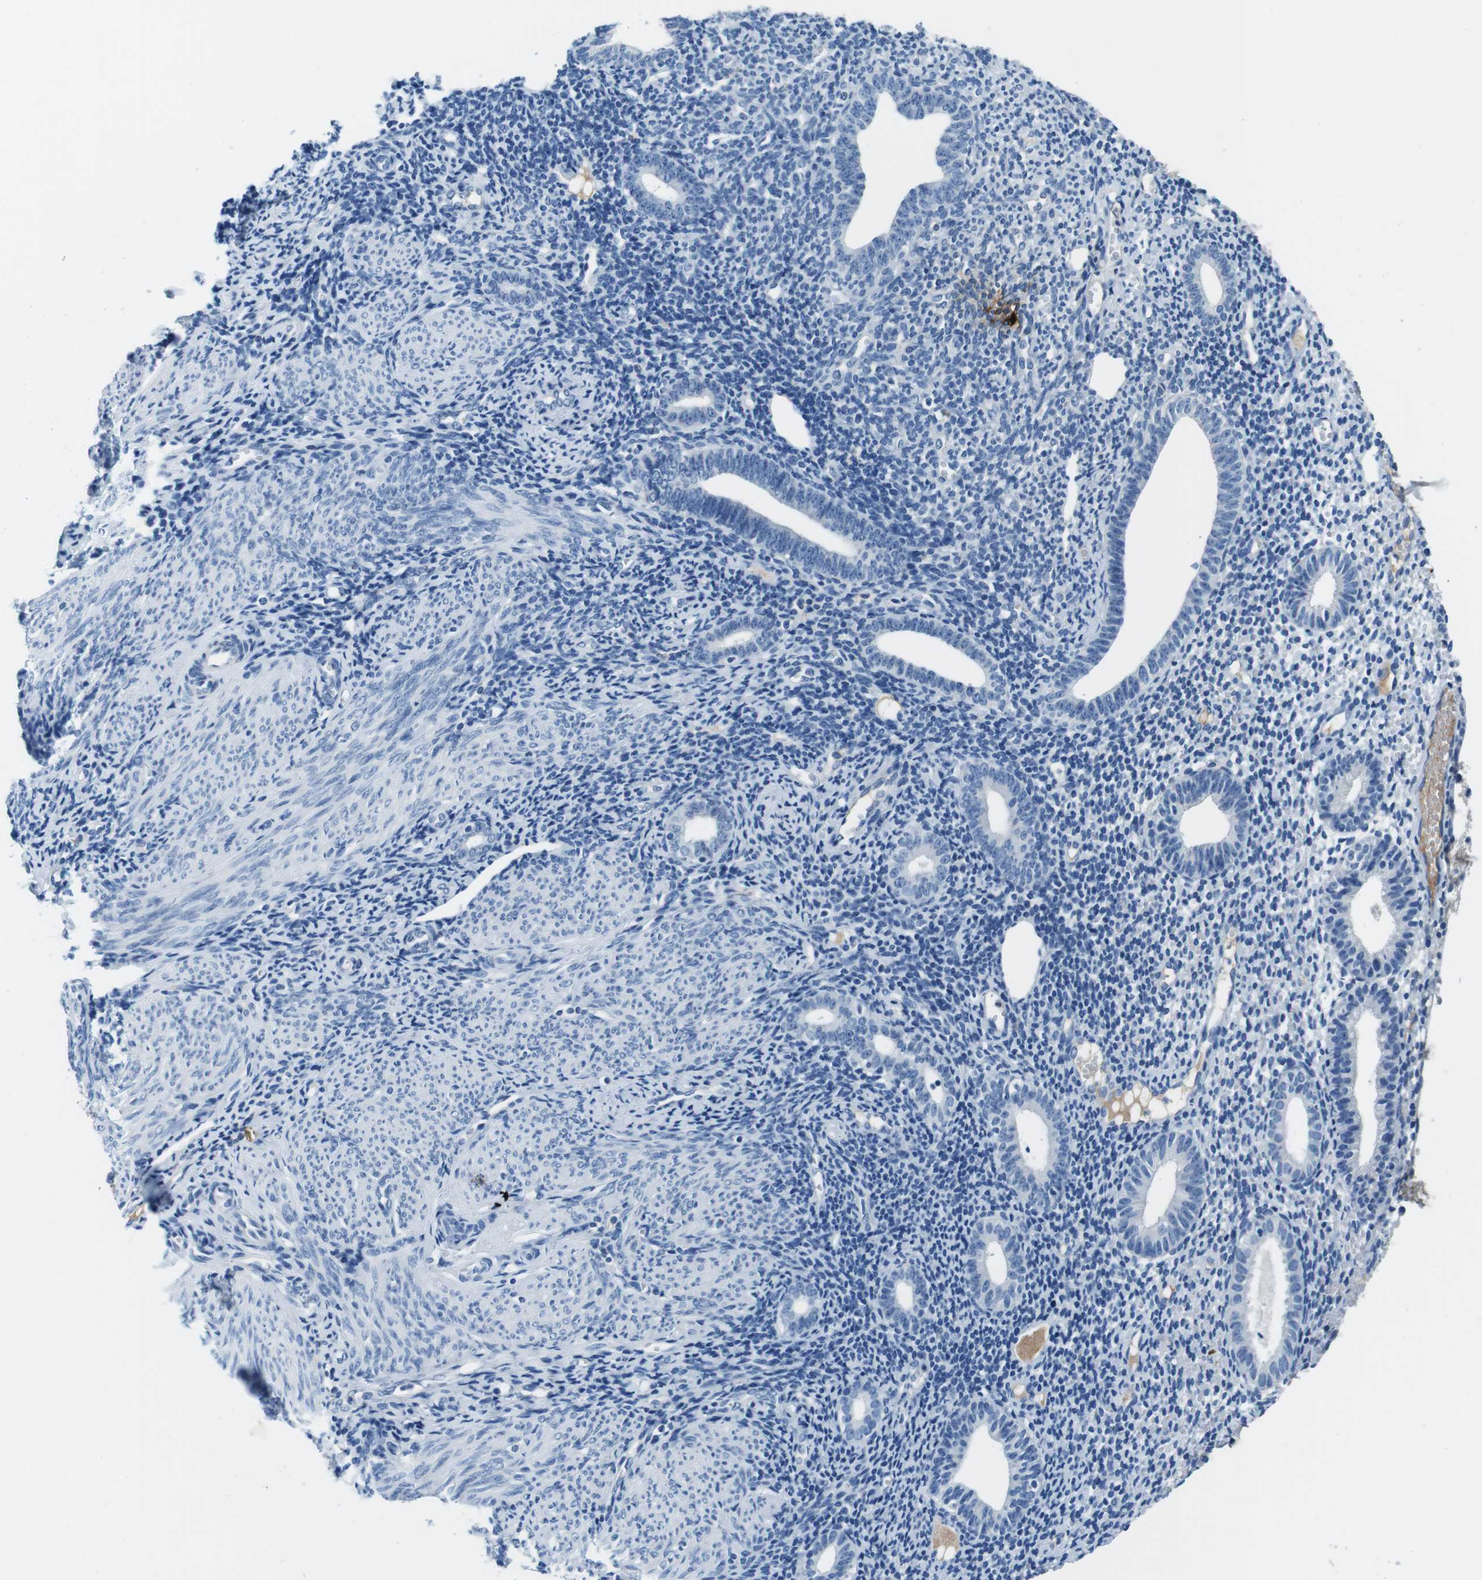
{"staining": {"intensity": "negative", "quantity": "none", "location": "none"}, "tissue": "endometrium", "cell_type": "Cells in endometrial stroma", "image_type": "normal", "snomed": [{"axis": "morphology", "description": "Normal tissue, NOS"}, {"axis": "topography", "description": "Endometrium"}], "caption": "Immunohistochemistry (IHC) of benign human endometrium reveals no staining in cells in endometrial stroma.", "gene": "IGHD", "patient": {"sex": "female", "age": 50}}